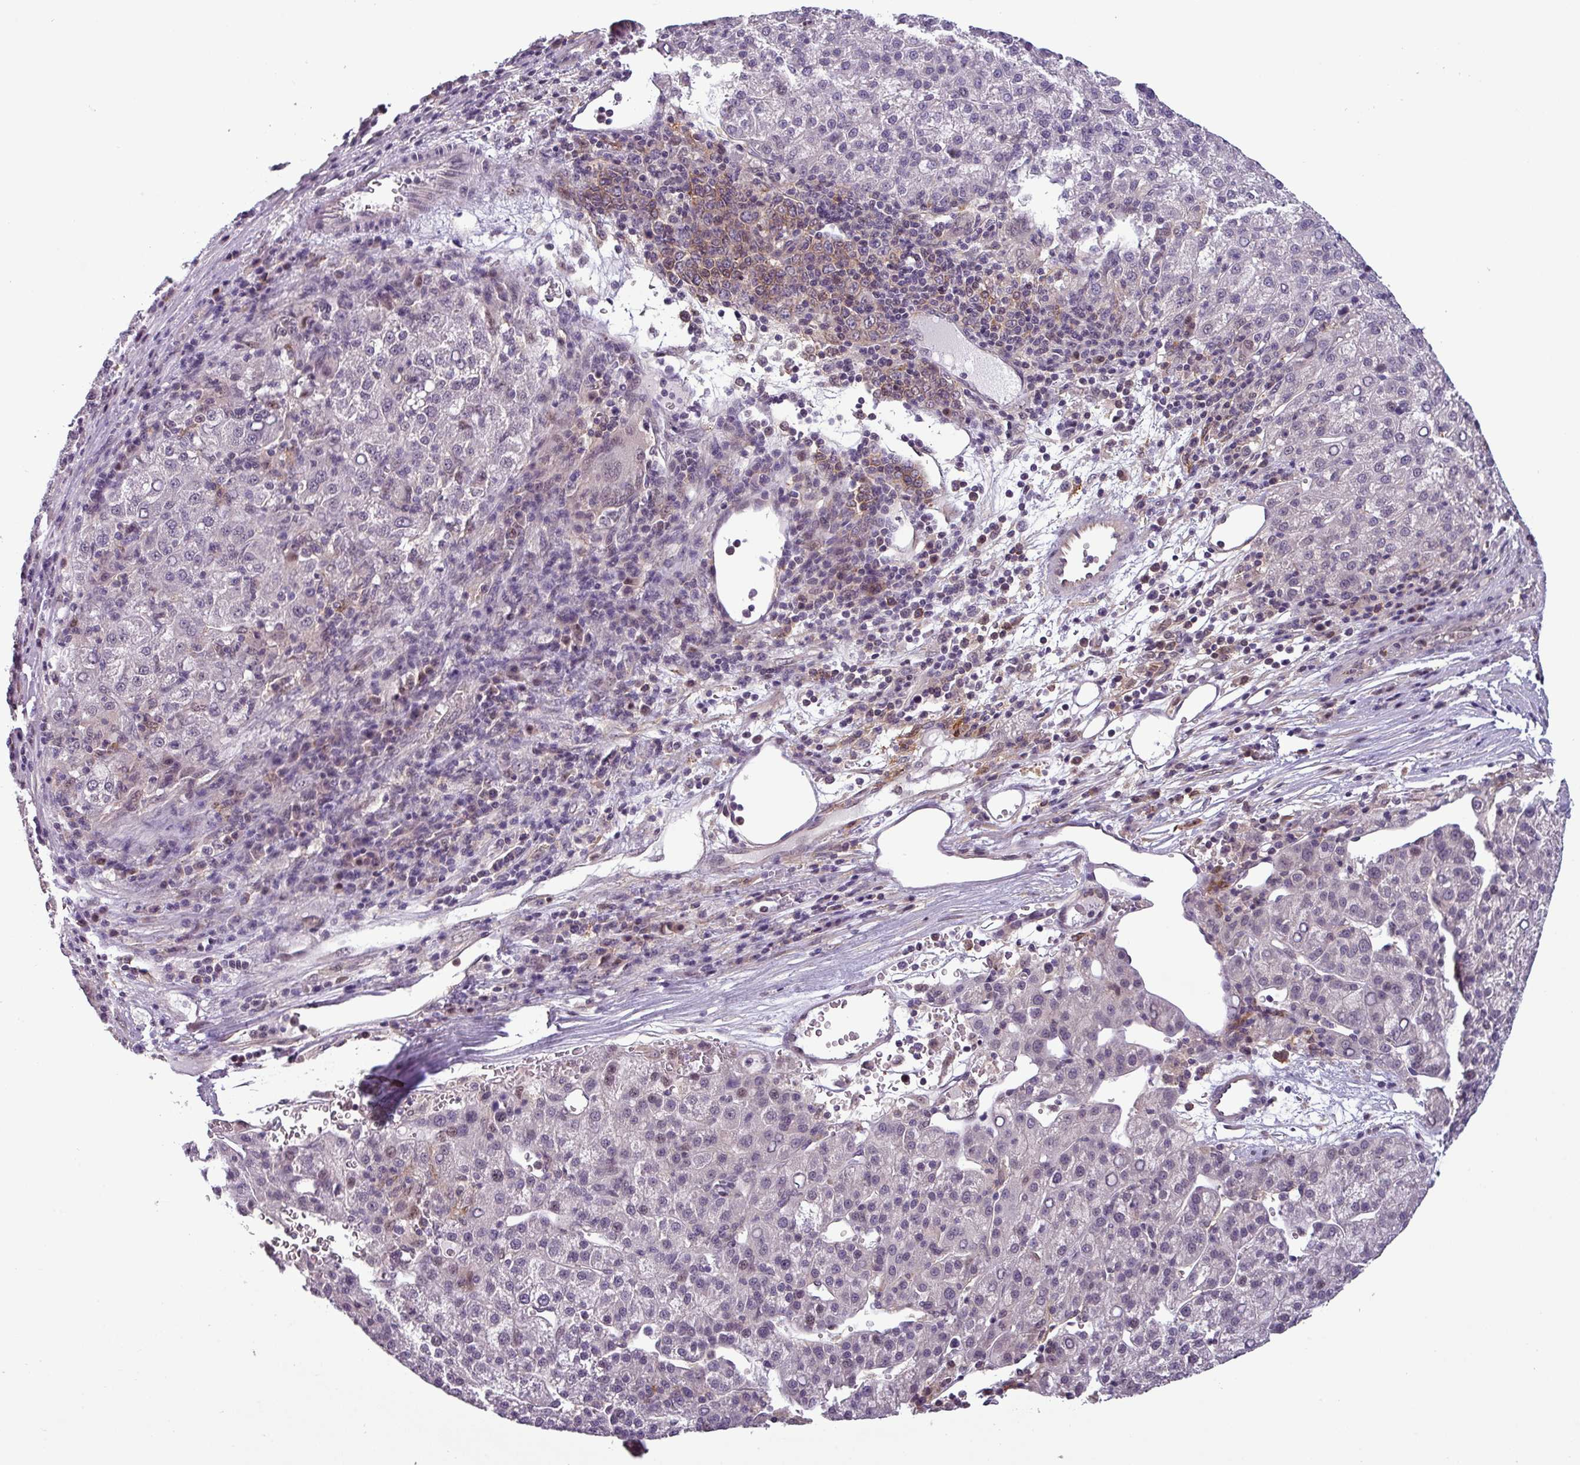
{"staining": {"intensity": "negative", "quantity": "none", "location": "none"}, "tissue": "liver cancer", "cell_type": "Tumor cells", "image_type": "cancer", "snomed": [{"axis": "morphology", "description": "Carcinoma, Hepatocellular, NOS"}, {"axis": "topography", "description": "Liver"}], "caption": "Liver cancer (hepatocellular carcinoma) was stained to show a protein in brown. There is no significant staining in tumor cells.", "gene": "NPFFR1", "patient": {"sex": "female", "age": 58}}